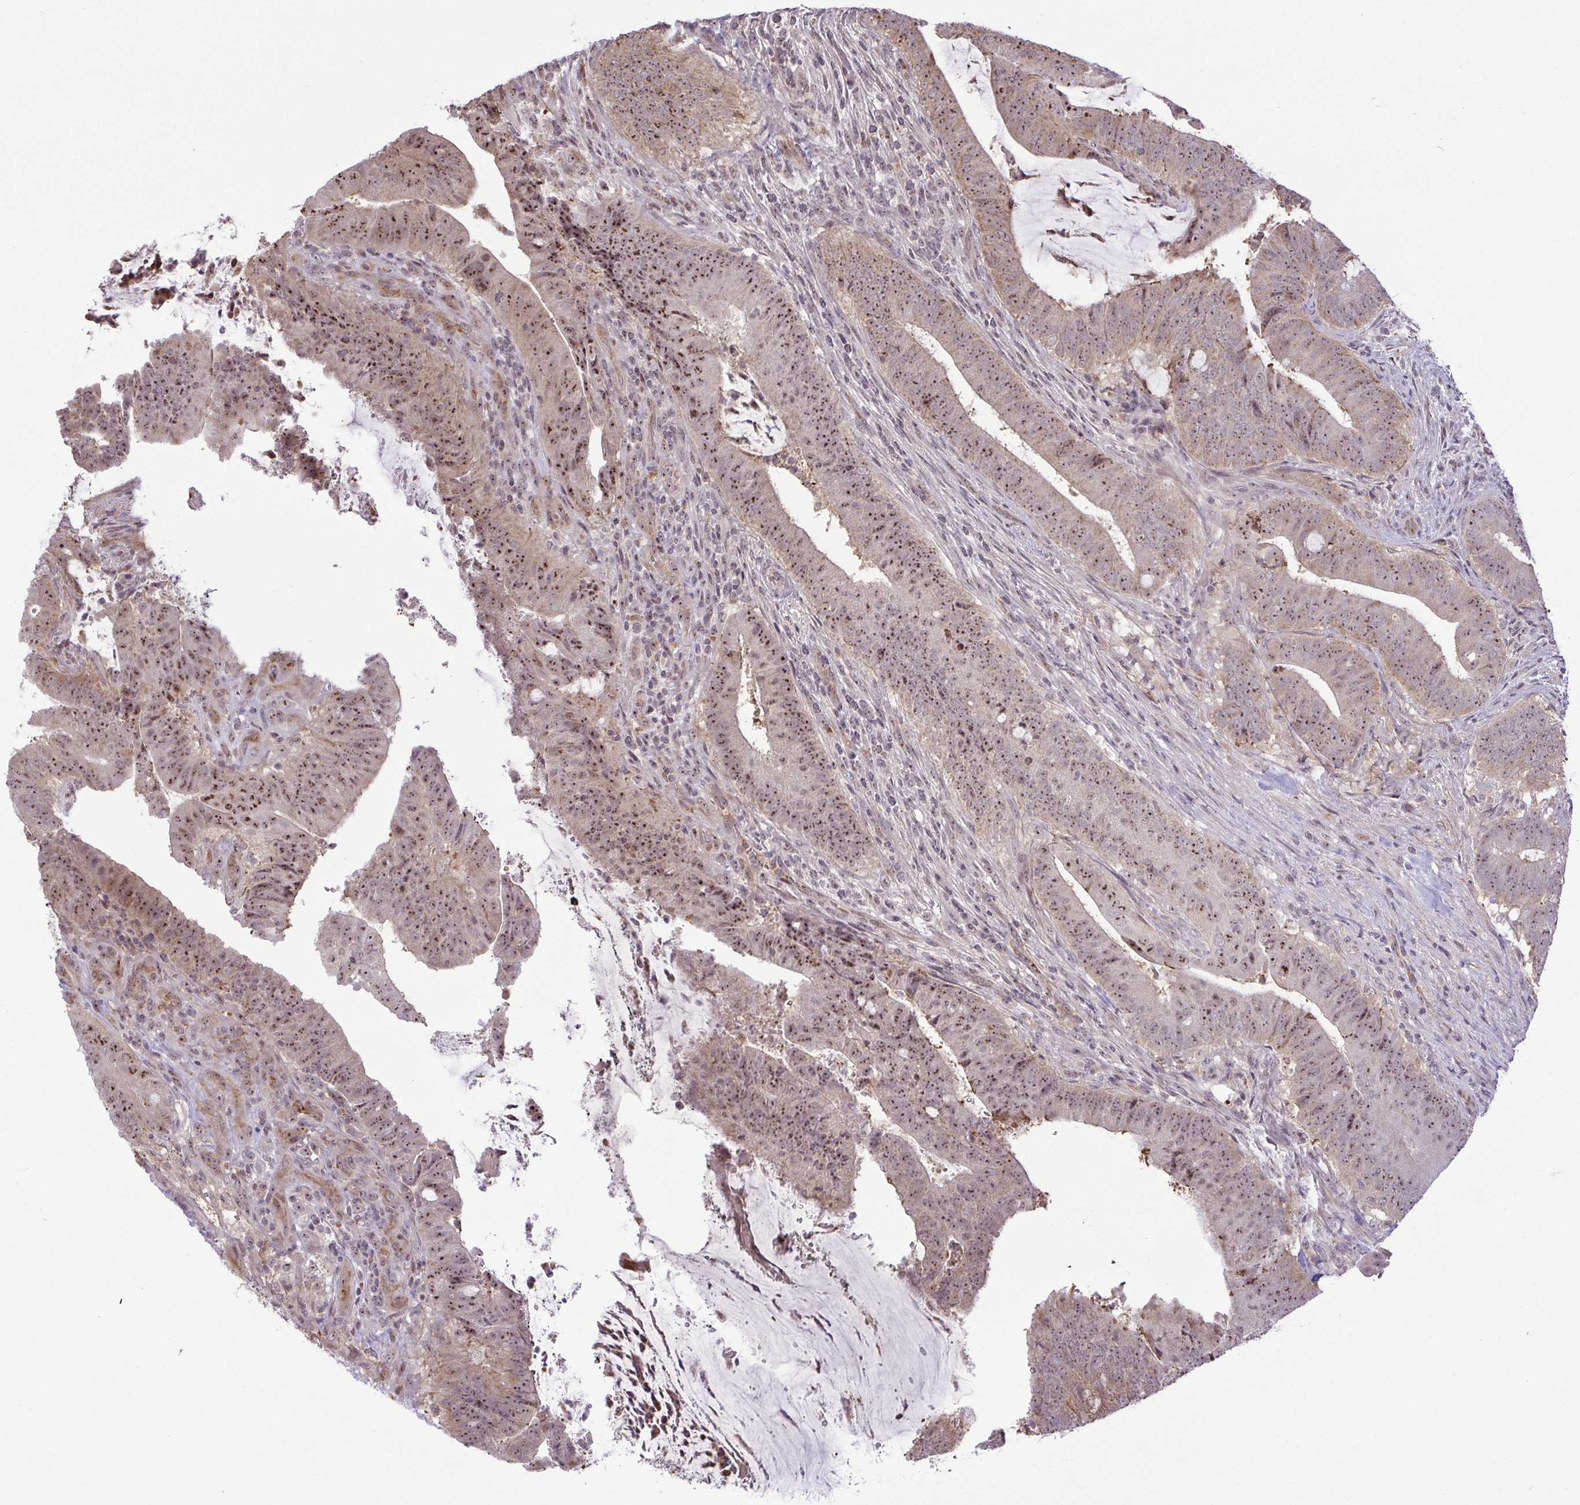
{"staining": {"intensity": "moderate", "quantity": ">75%", "location": "cytoplasmic/membranous,nuclear"}, "tissue": "colorectal cancer", "cell_type": "Tumor cells", "image_type": "cancer", "snomed": [{"axis": "morphology", "description": "Adenocarcinoma, NOS"}, {"axis": "topography", "description": "Colon"}], "caption": "Immunohistochemistry (IHC) of colorectal cancer (adenocarcinoma) displays medium levels of moderate cytoplasmic/membranous and nuclear expression in about >75% of tumor cells.", "gene": "RSL24D1", "patient": {"sex": "female", "age": 43}}